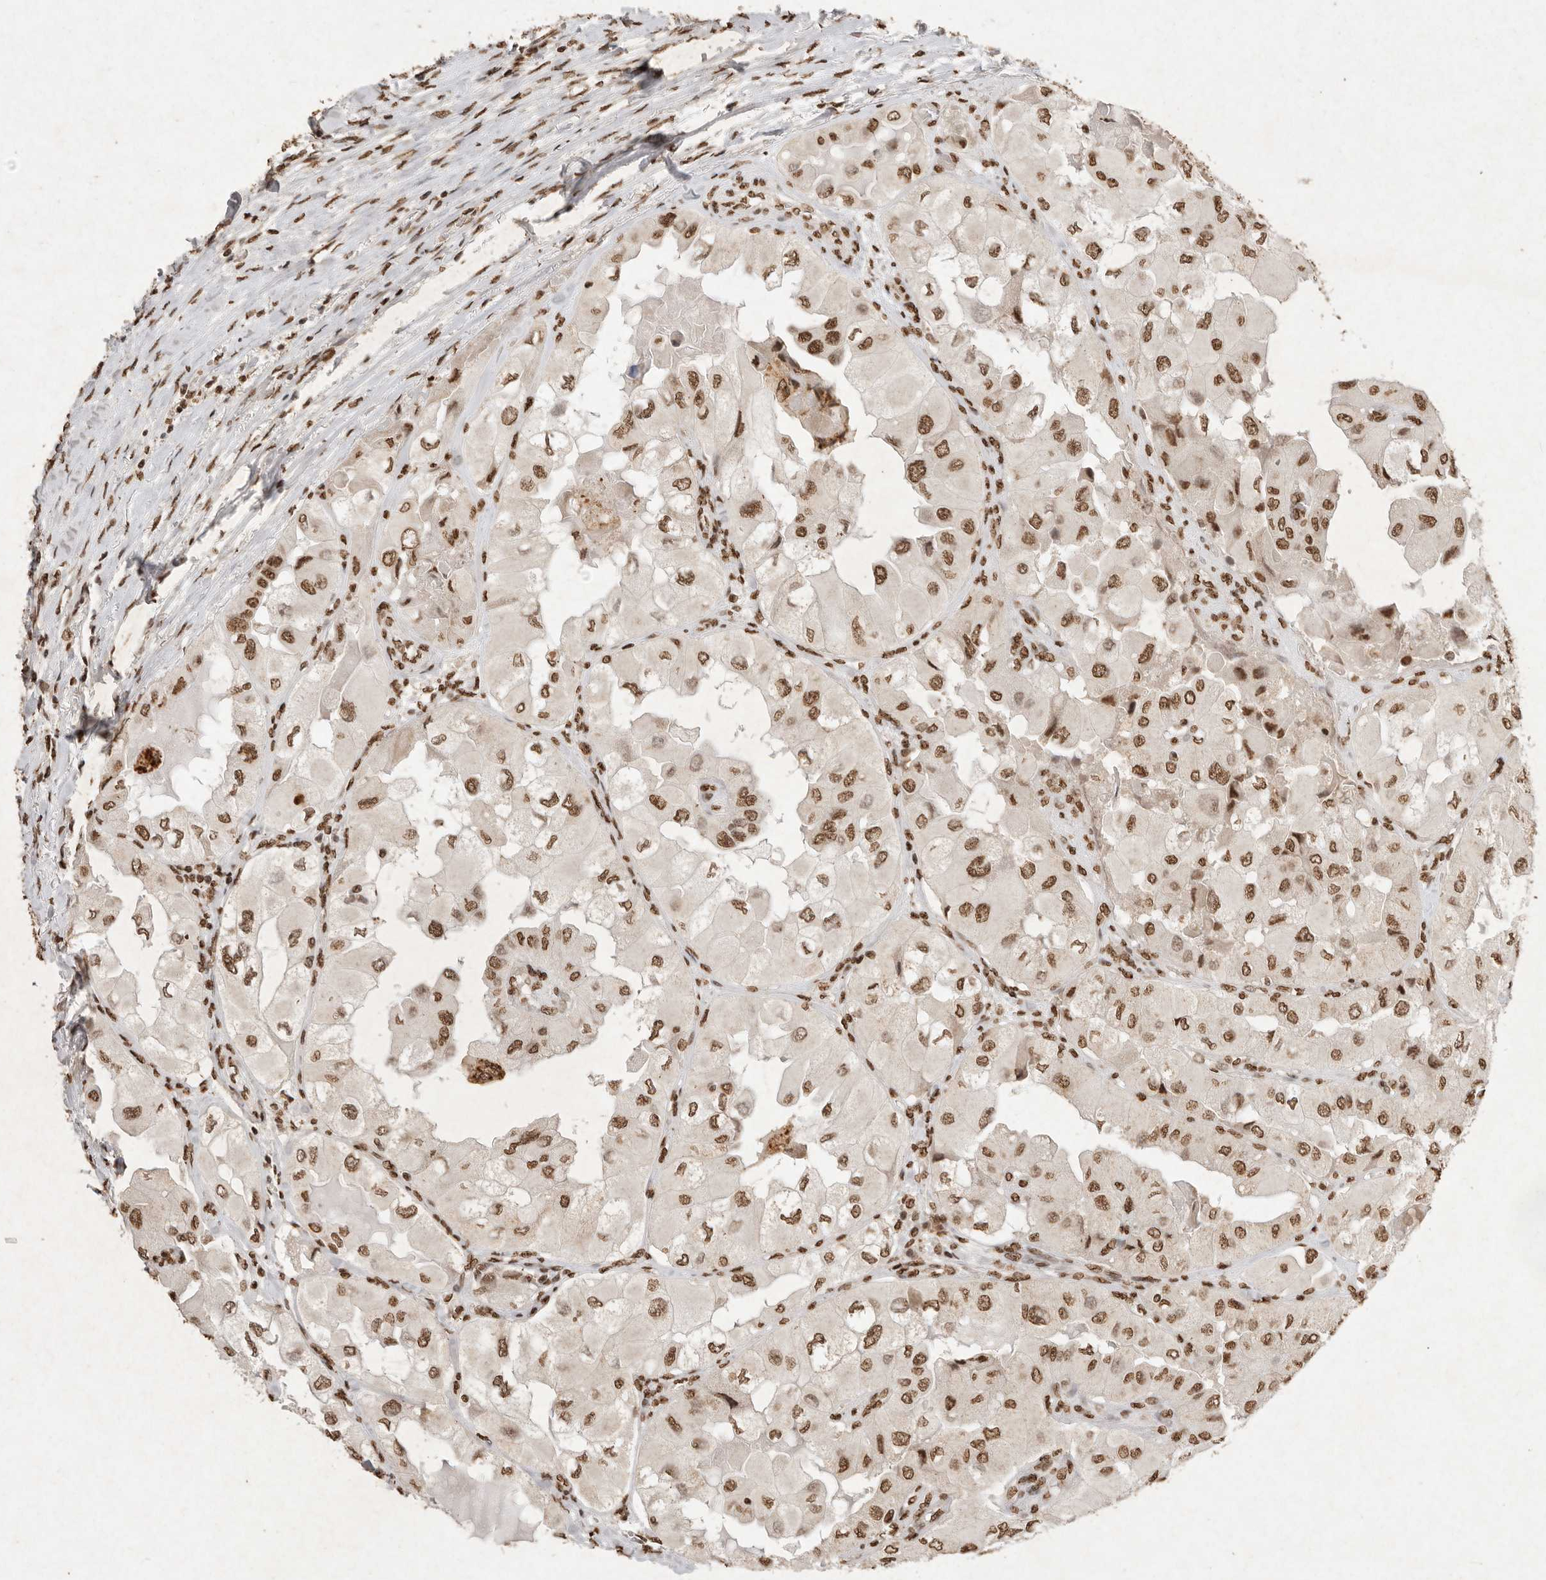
{"staining": {"intensity": "moderate", "quantity": ">75%", "location": "nuclear"}, "tissue": "thyroid cancer", "cell_type": "Tumor cells", "image_type": "cancer", "snomed": [{"axis": "morphology", "description": "Papillary adenocarcinoma, NOS"}, {"axis": "topography", "description": "Thyroid gland"}], "caption": "There is medium levels of moderate nuclear positivity in tumor cells of thyroid papillary adenocarcinoma, as demonstrated by immunohistochemical staining (brown color).", "gene": "NKX3-2", "patient": {"sex": "female", "age": 59}}